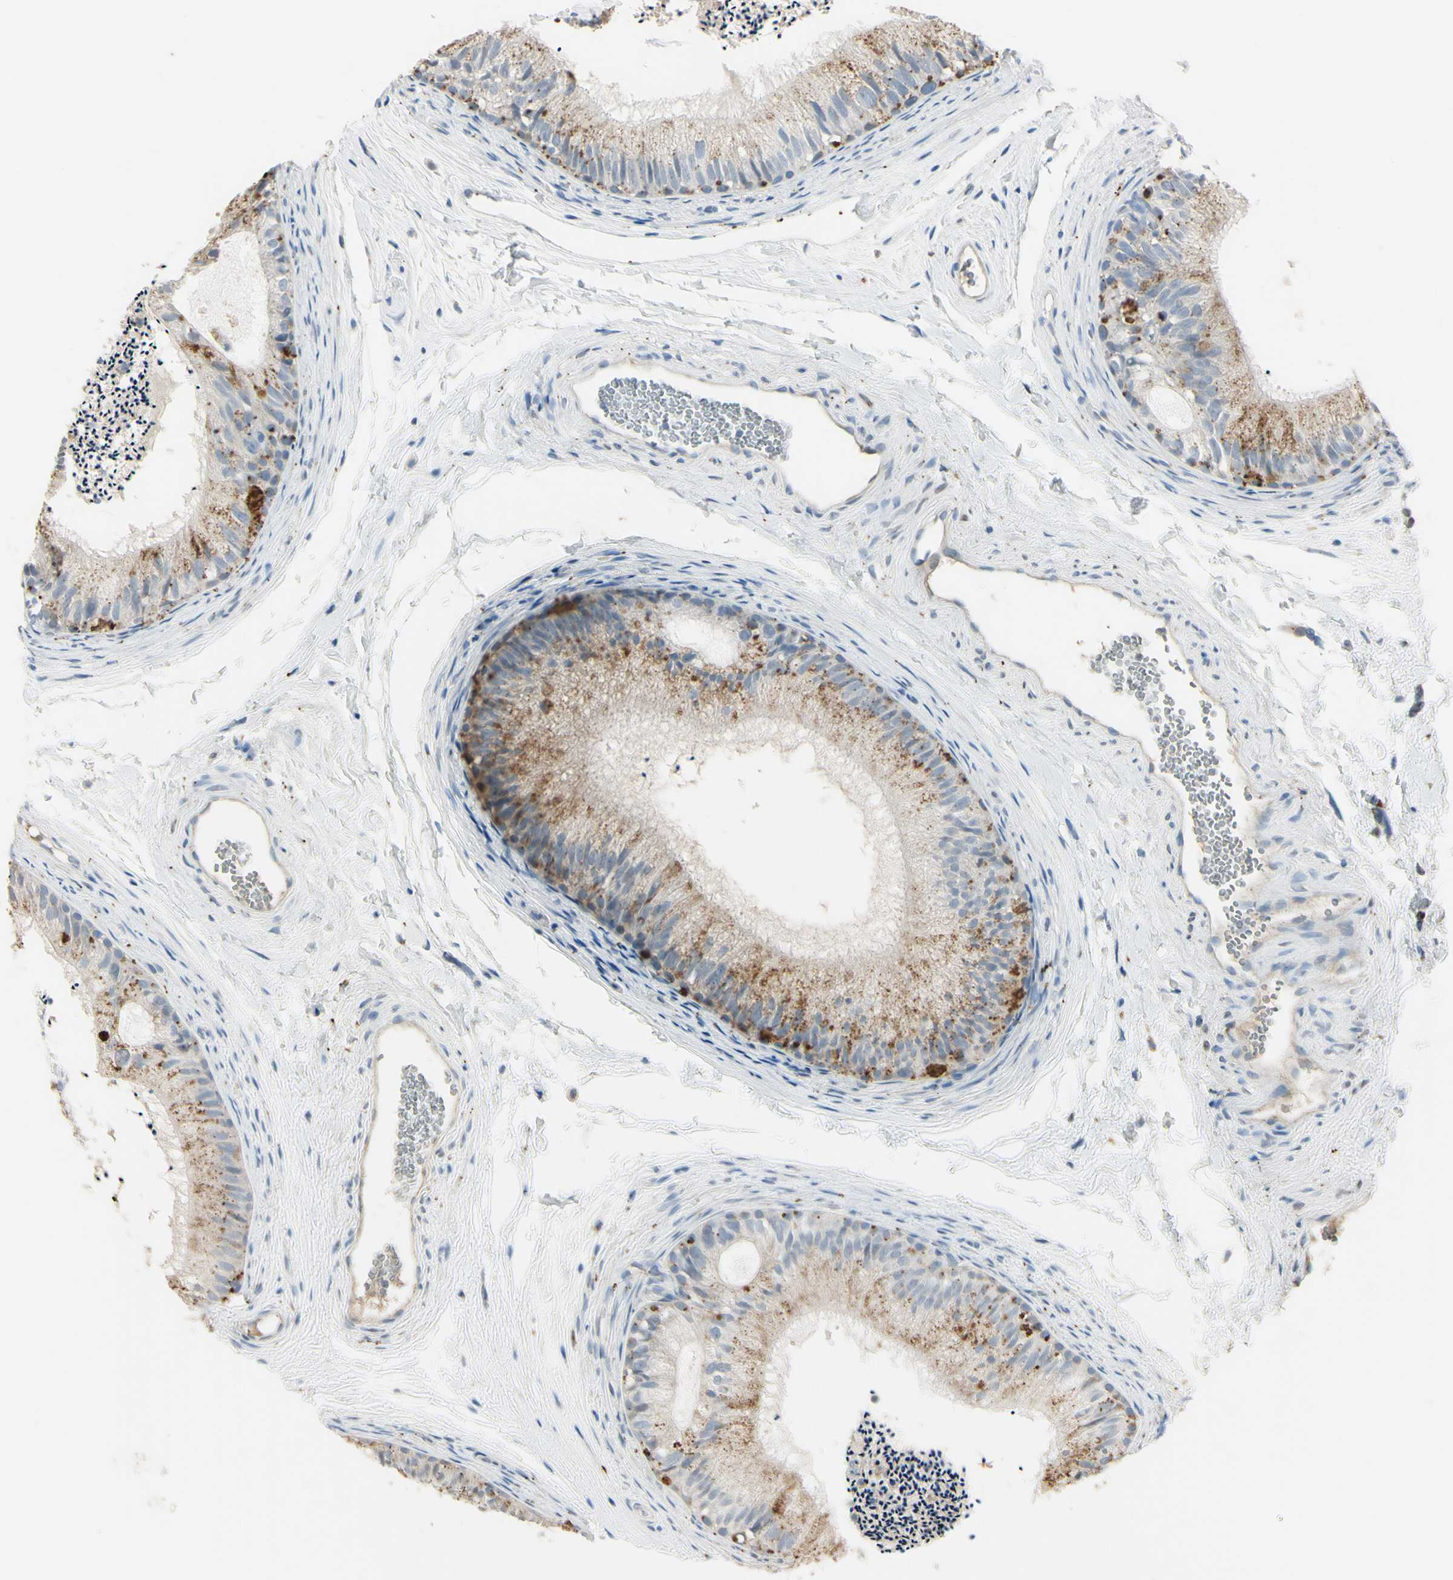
{"staining": {"intensity": "strong", "quantity": ">75%", "location": "cytoplasmic/membranous"}, "tissue": "epididymis", "cell_type": "Glandular cells", "image_type": "normal", "snomed": [{"axis": "morphology", "description": "Normal tissue, NOS"}, {"axis": "topography", "description": "Epididymis"}], "caption": "Unremarkable epididymis was stained to show a protein in brown. There is high levels of strong cytoplasmic/membranous expression in approximately >75% of glandular cells.", "gene": "ANGPTL1", "patient": {"sex": "male", "age": 56}}